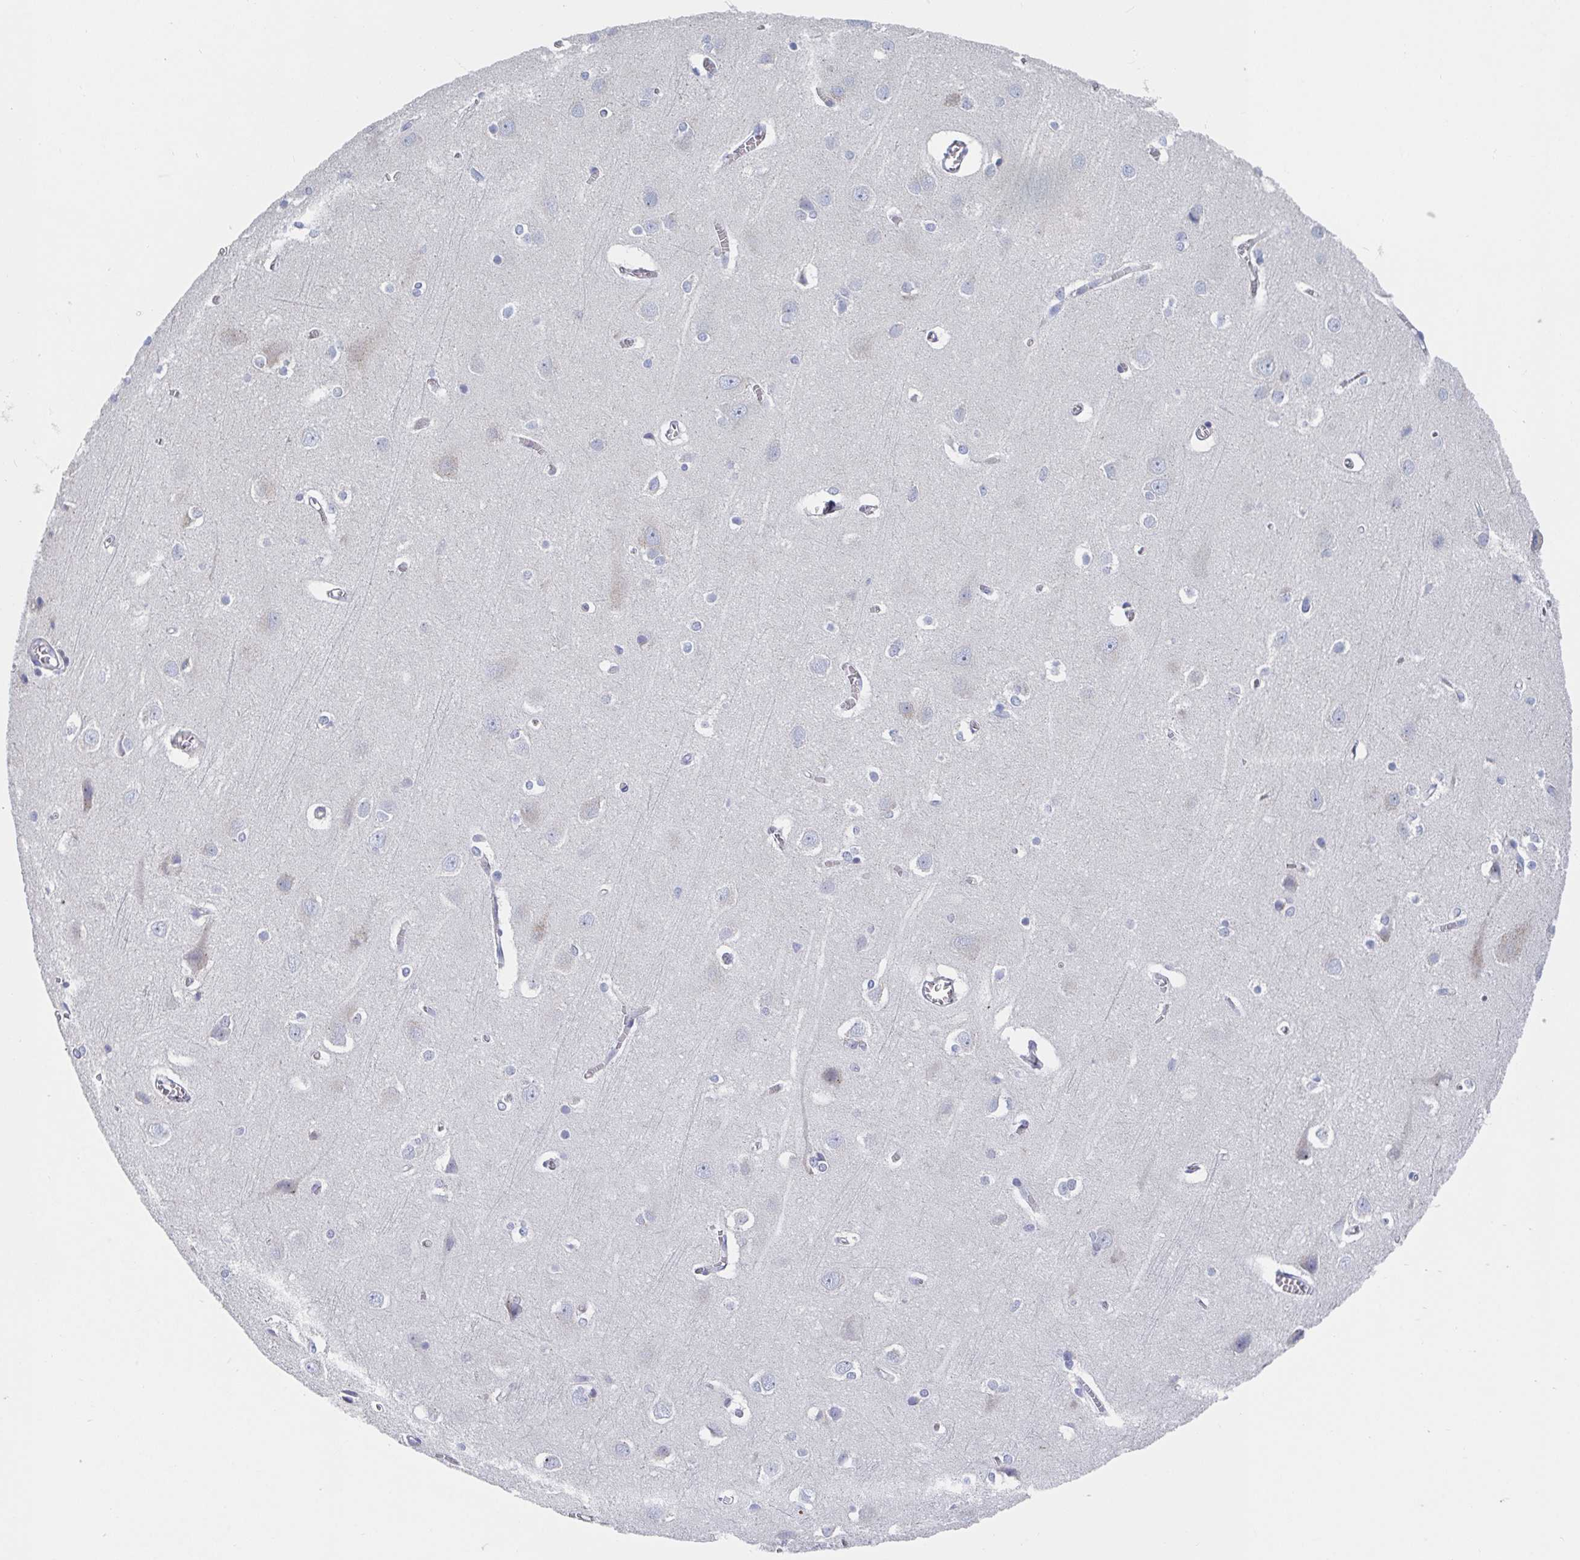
{"staining": {"intensity": "negative", "quantity": "none", "location": "none"}, "tissue": "cerebral cortex", "cell_type": "Endothelial cells", "image_type": "normal", "snomed": [{"axis": "morphology", "description": "Normal tissue, NOS"}, {"axis": "topography", "description": "Cerebral cortex"}], "caption": "IHC micrograph of normal cerebral cortex: human cerebral cortex stained with DAB (3,3'-diaminobenzidine) displays no significant protein positivity in endothelial cells.", "gene": "MRPL53", "patient": {"sex": "male", "age": 37}}